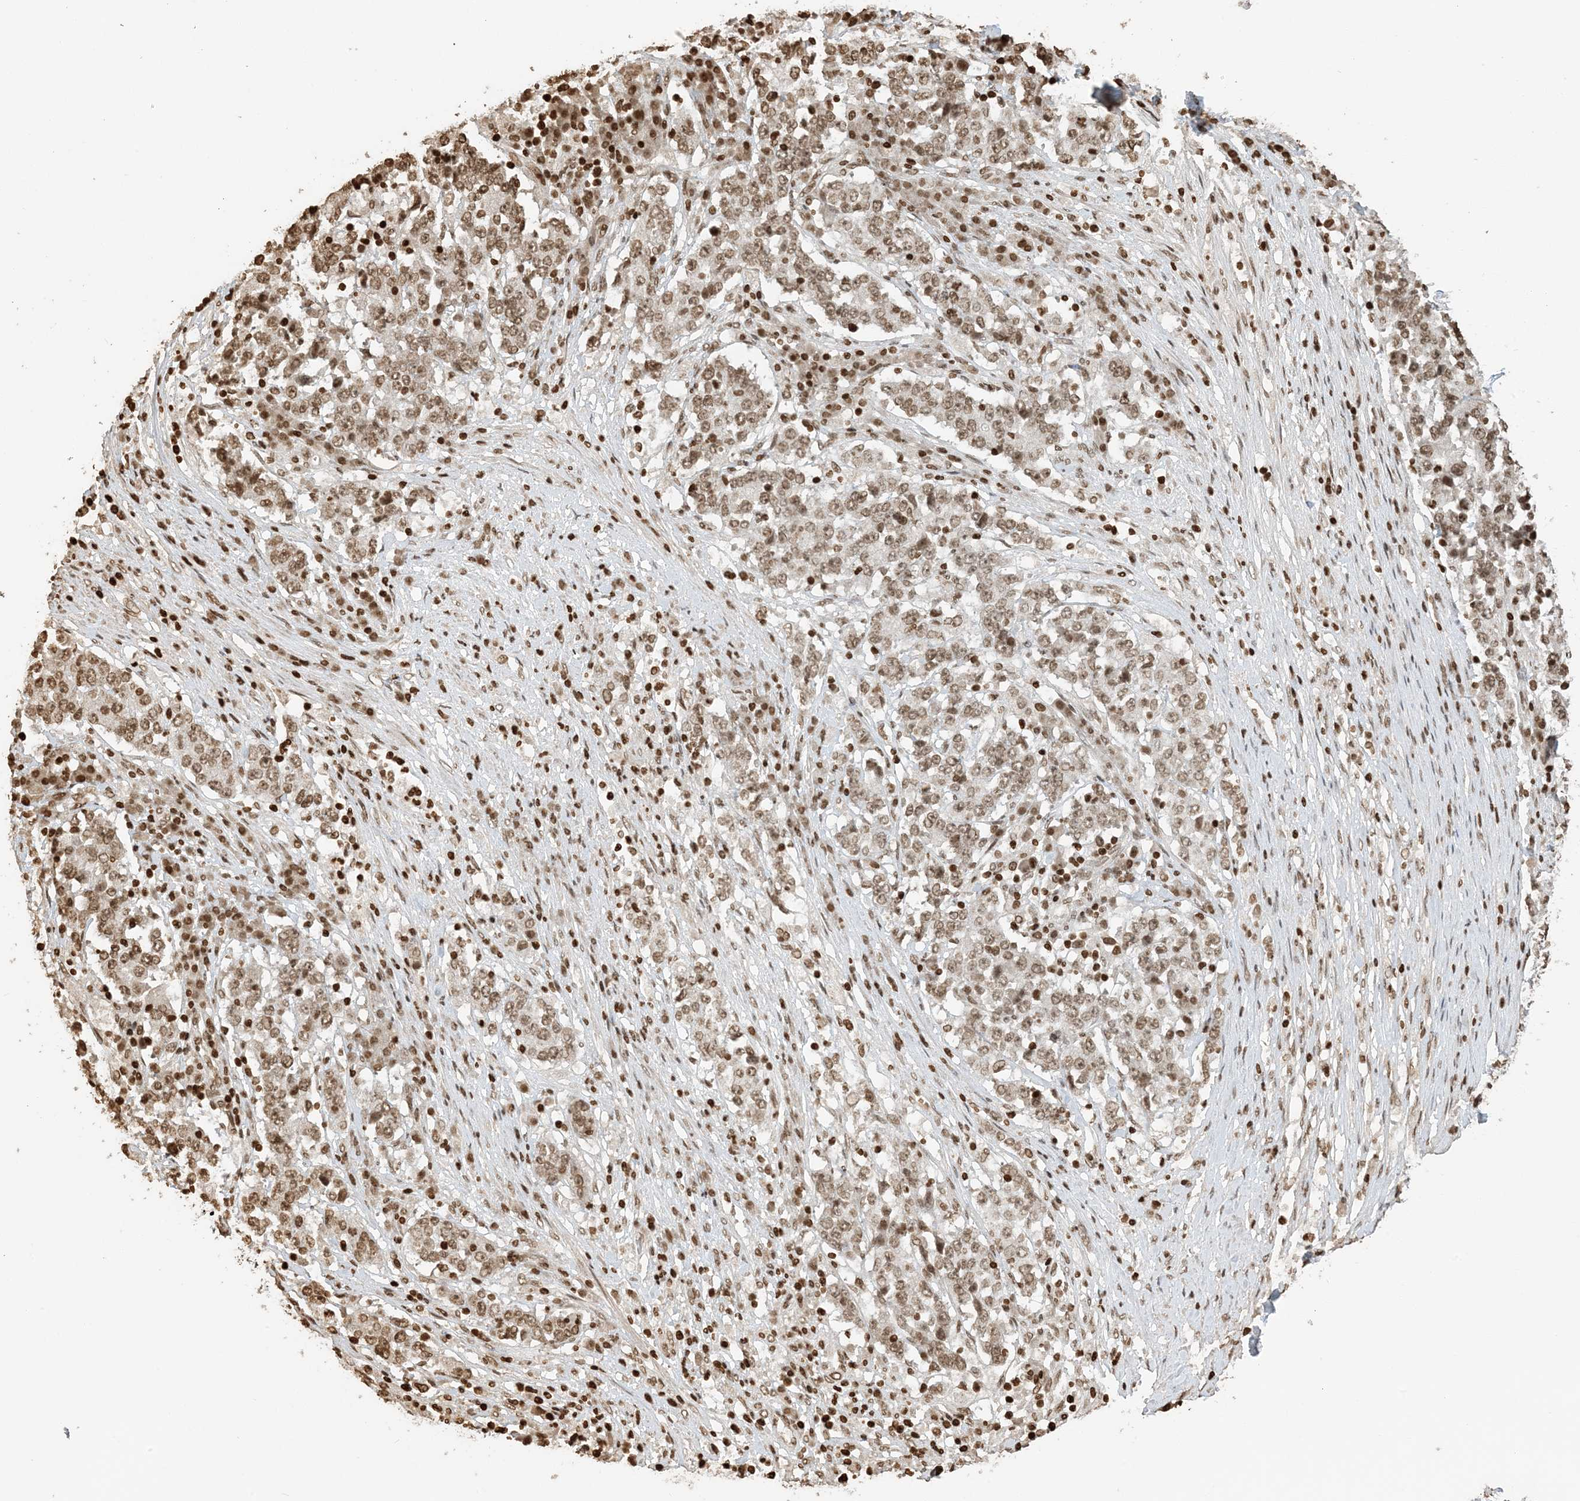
{"staining": {"intensity": "moderate", "quantity": ">75%", "location": "nuclear"}, "tissue": "stomach cancer", "cell_type": "Tumor cells", "image_type": "cancer", "snomed": [{"axis": "morphology", "description": "Adenocarcinoma, NOS"}, {"axis": "topography", "description": "Stomach"}], "caption": "Stomach cancer tissue reveals moderate nuclear expression in approximately >75% of tumor cells", "gene": "H3-3B", "patient": {"sex": "male", "age": 59}}